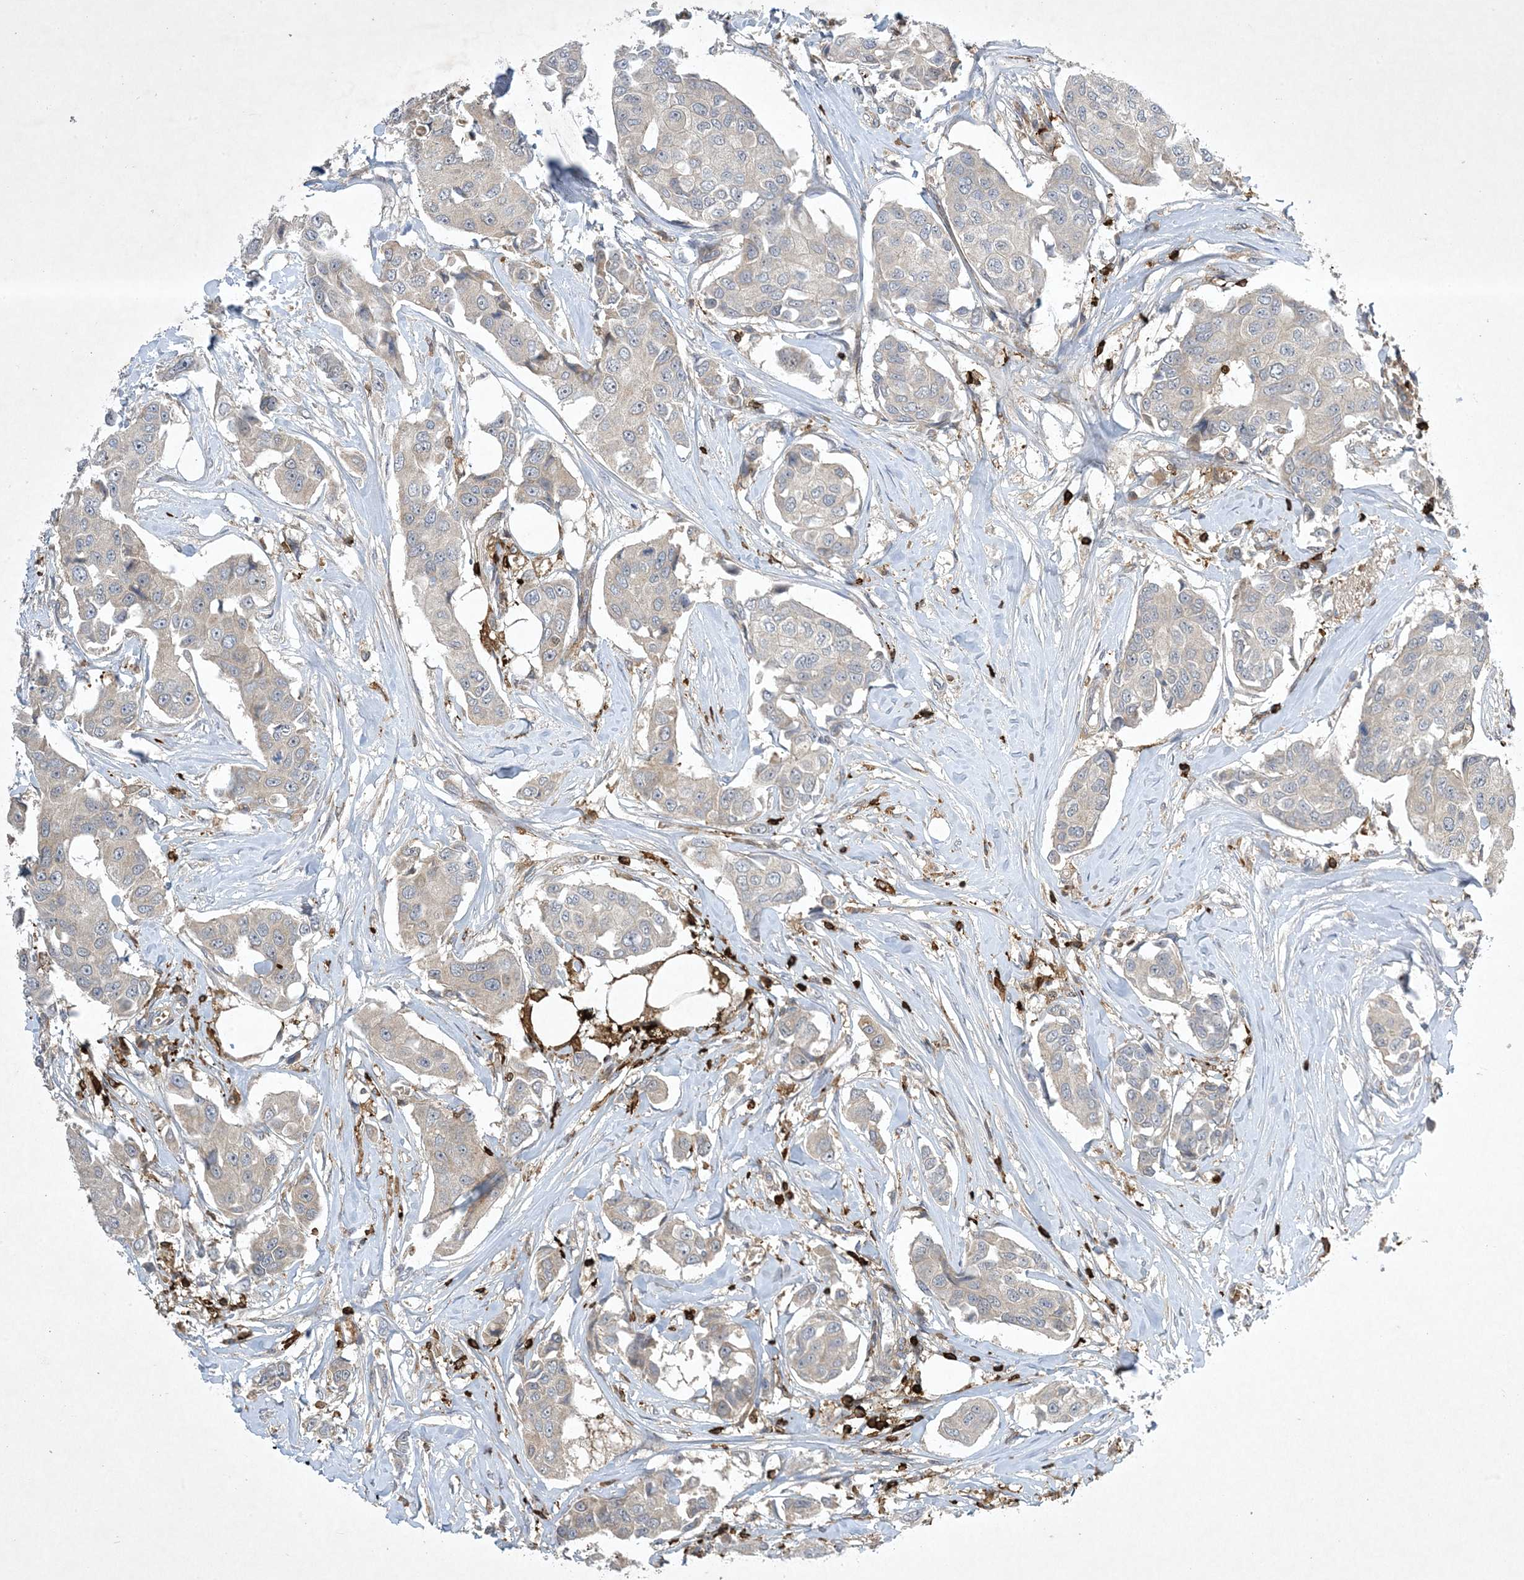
{"staining": {"intensity": "negative", "quantity": "none", "location": "none"}, "tissue": "breast cancer", "cell_type": "Tumor cells", "image_type": "cancer", "snomed": [{"axis": "morphology", "description": "Duct carcinoma"}, {"axis": "topography", "description": "Breast"}], "caption": "The image displays no staining of tumor cells in infiltrating ductal carcinoma (breast).", "gene": "AK9", "patient": {"sex": "female", "age": 80}}